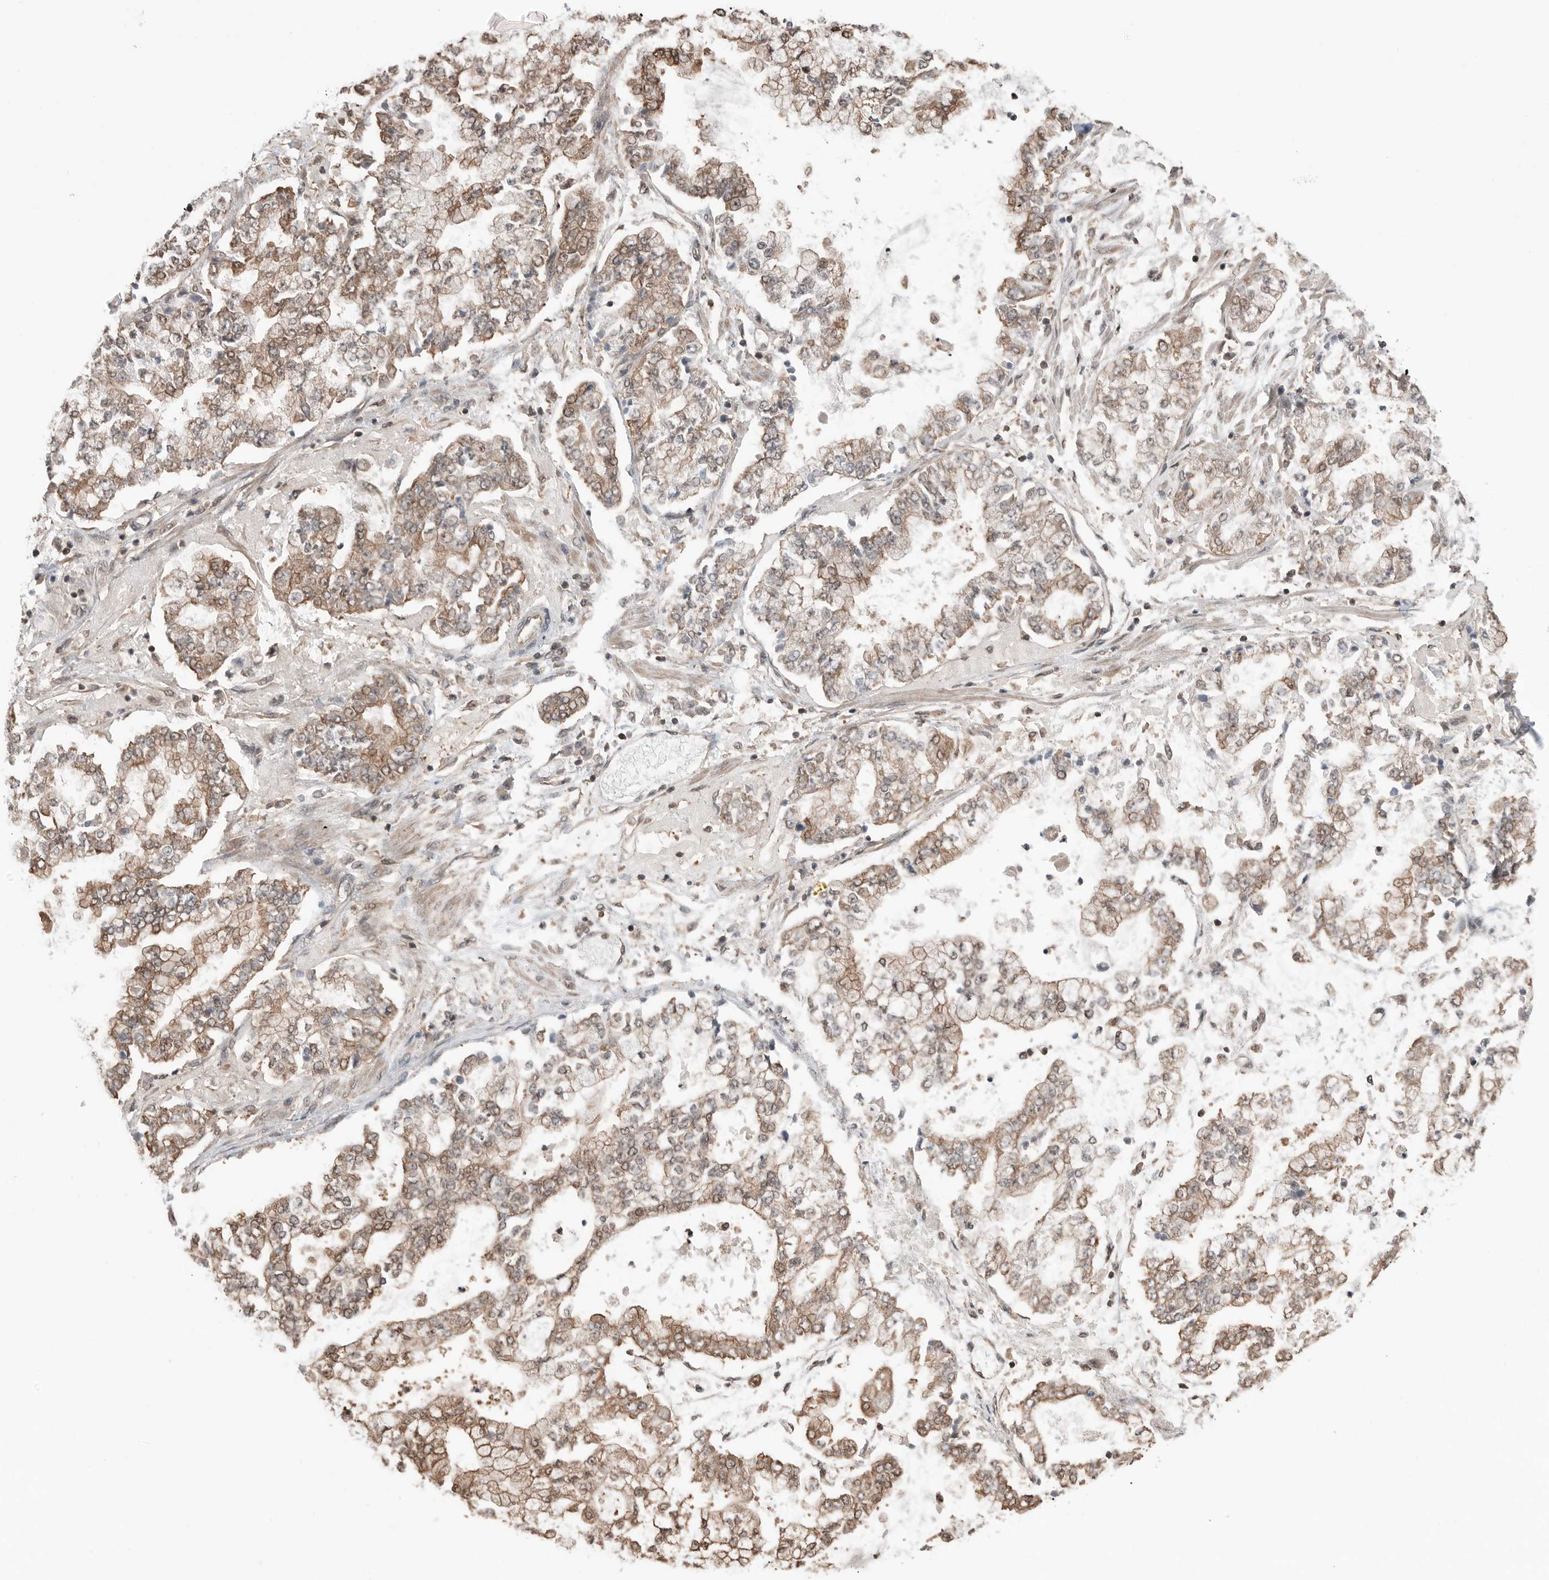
{"staining": {"intensity": "moderate", "quantity": ">75%", "location": "cytoplasmic/membranous"}, "tissue": "stomach cancer", "cell_type": "Tumor cells", "image_type": "cancer", "snomed": [{"axis": "morphology", "description": "Adenocarcinoma, NOS"}, {"axis": "topography", "description": "Stomach"}], "caption": "Immunohistochemical staining of adenocarcinoma (stomach) reveals medium levels of moderate cytoplasmic/membranous positivity in about >75% of tumor cells. The staining was performed using DAB to visualize the protein expression in brown, while the nuclei were stained in blue with hematoxylin (Magnification: 20x).", "gene": "PEAK1", "patient": {"sex": "male", "age": 76}}